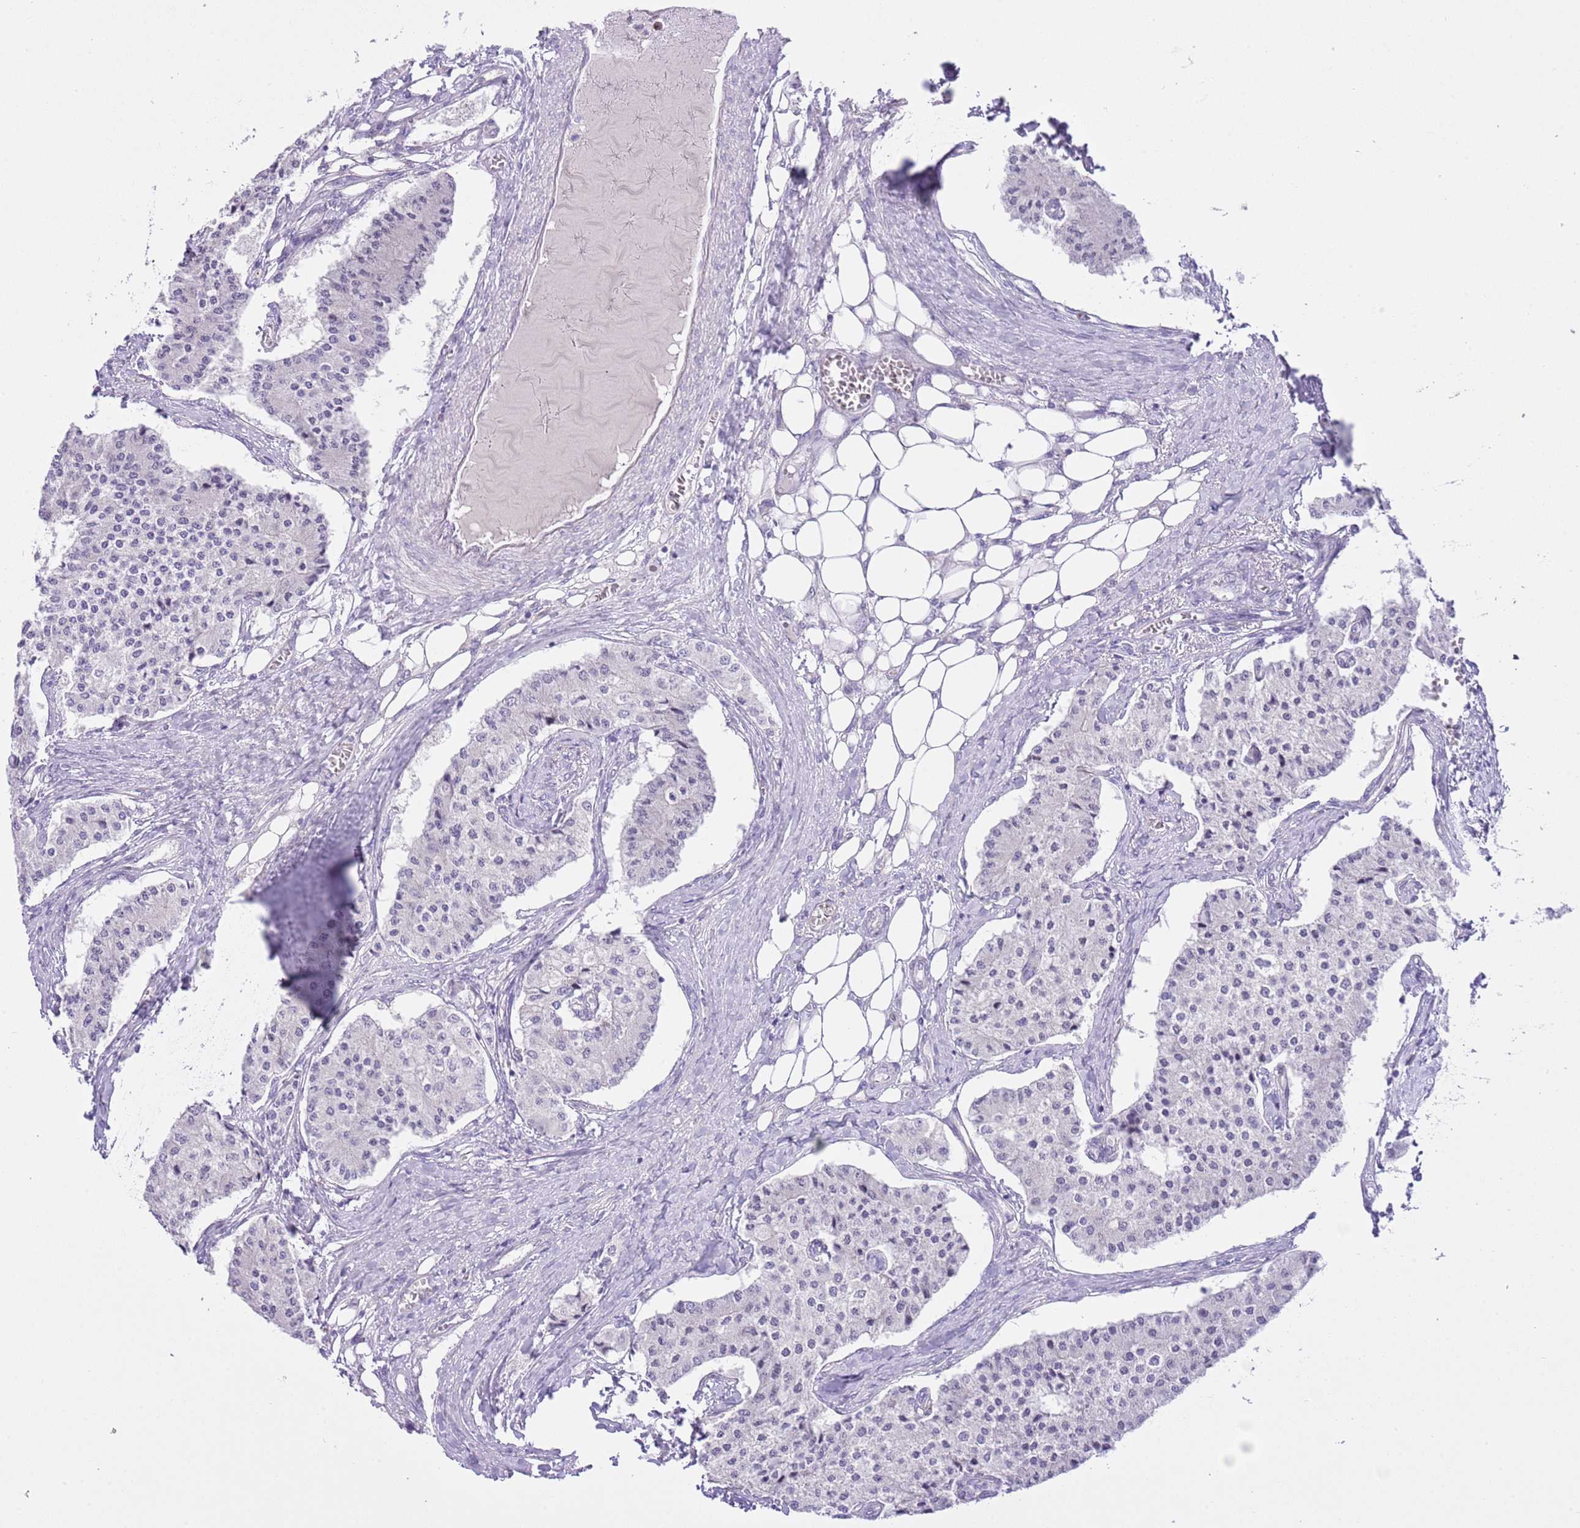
{"staining": {"intensity": "negative", "quantity": "none", "location": "none"}, "tissue": "carcinoid", "cell_type": "Tumor cells", "image_type": "cancer", "snomed": [{"axis": "morphology", "description": "Carcinoid, malignant, NOS"}, {"axis": "topography", "description": "Colon"}], "caption": "A micrograph of human malignant carcinoid is negative for staining in tumor cells.", "gene": "FBRSL1", "patient": {"sex": "female", "age": 52}}